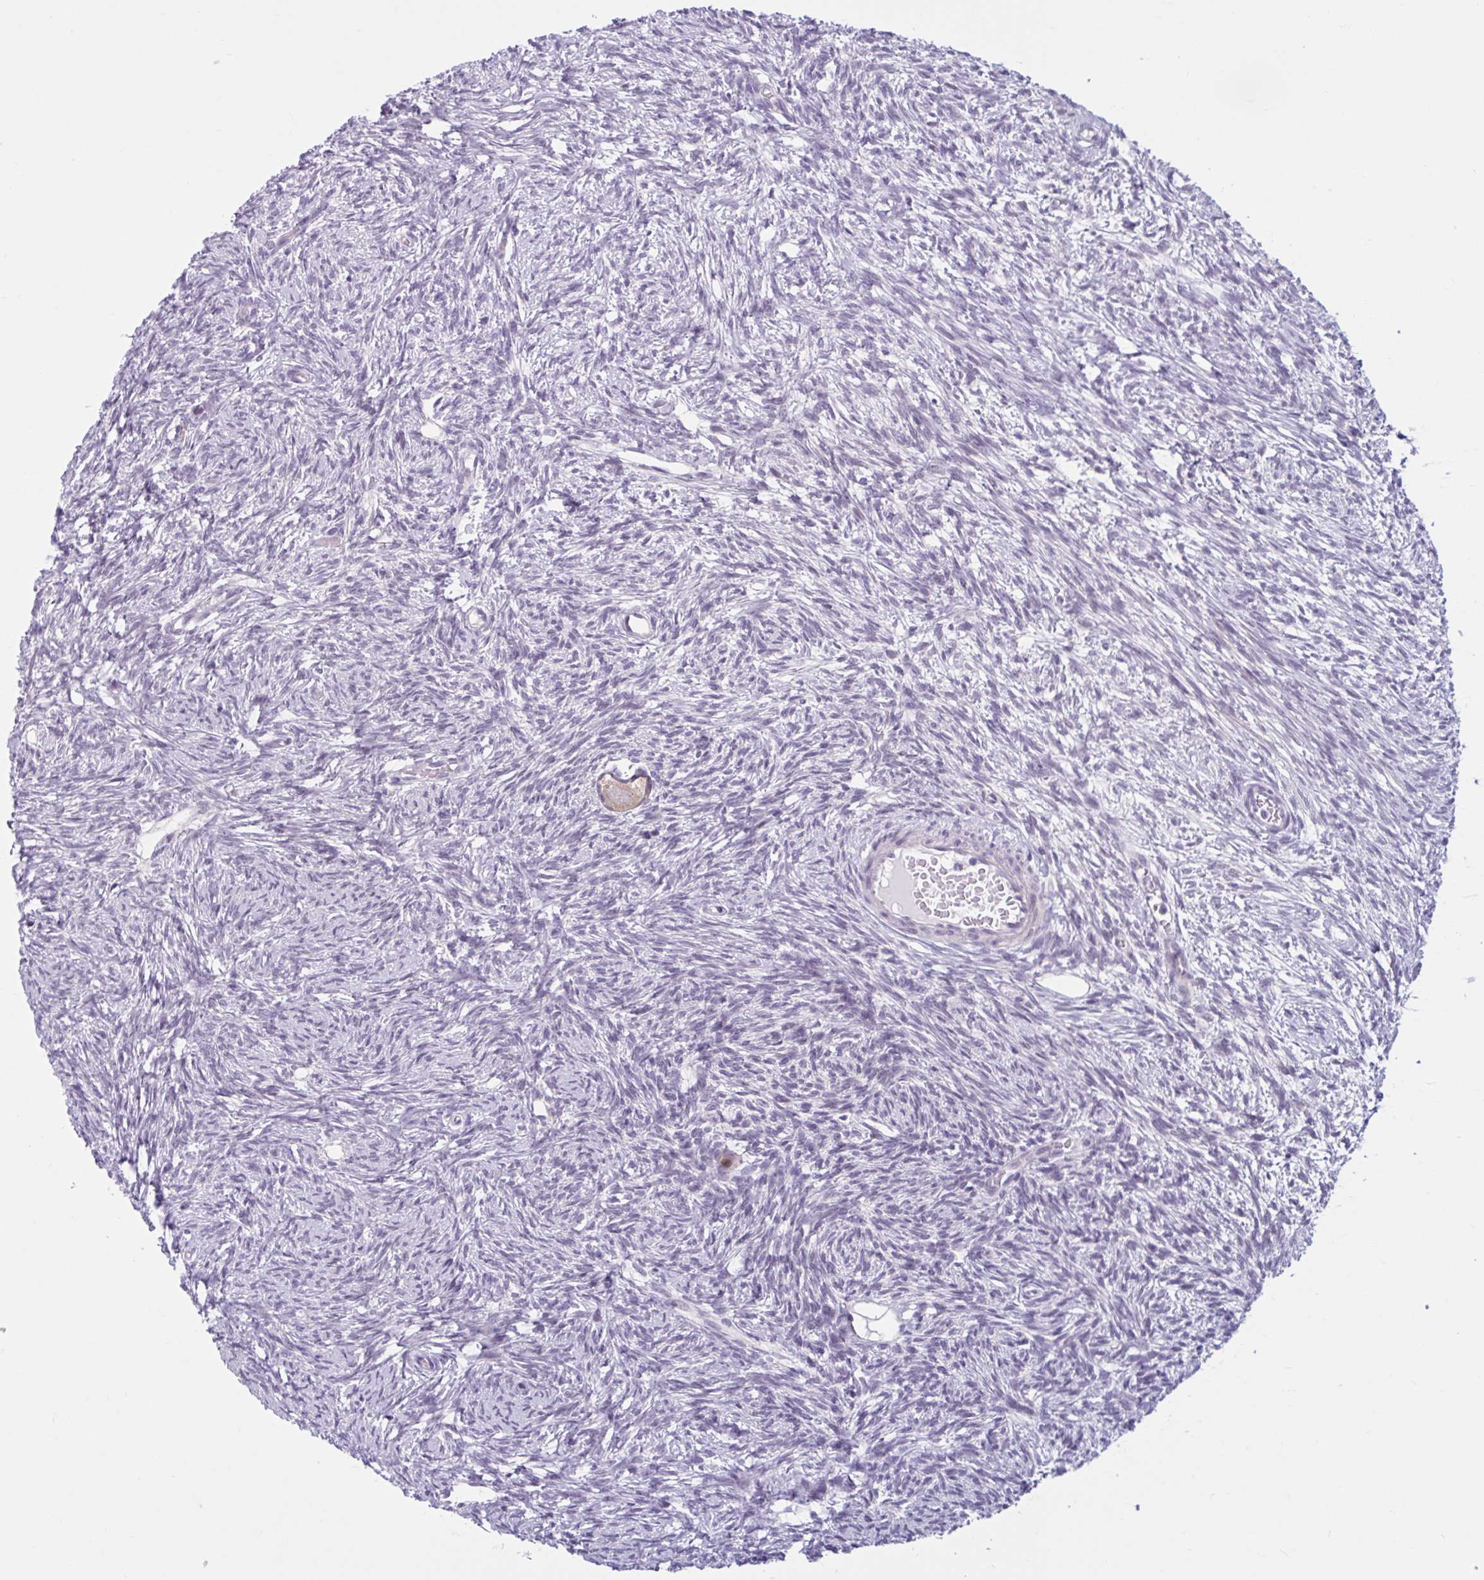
{"staining": {"intensity": "weak", "quantity": ">75%", "location": "cytoplasmic/membranous"}, "tissue": "ovary", "cell_type": "Follicle cells", "image_type": "normal", "snomed": [{"axis": "morphology", "description": "Normal tissue, NOS"}, {"axis": "topography", "description": "Ovary"}], "caption": "Ovary stained with a brown dye shows weak cytoplasmic/membranous positive staining in about >75% of follicle cells.", "gene": "FAM153A", "patient": {"sex": "female", "age": 33}}